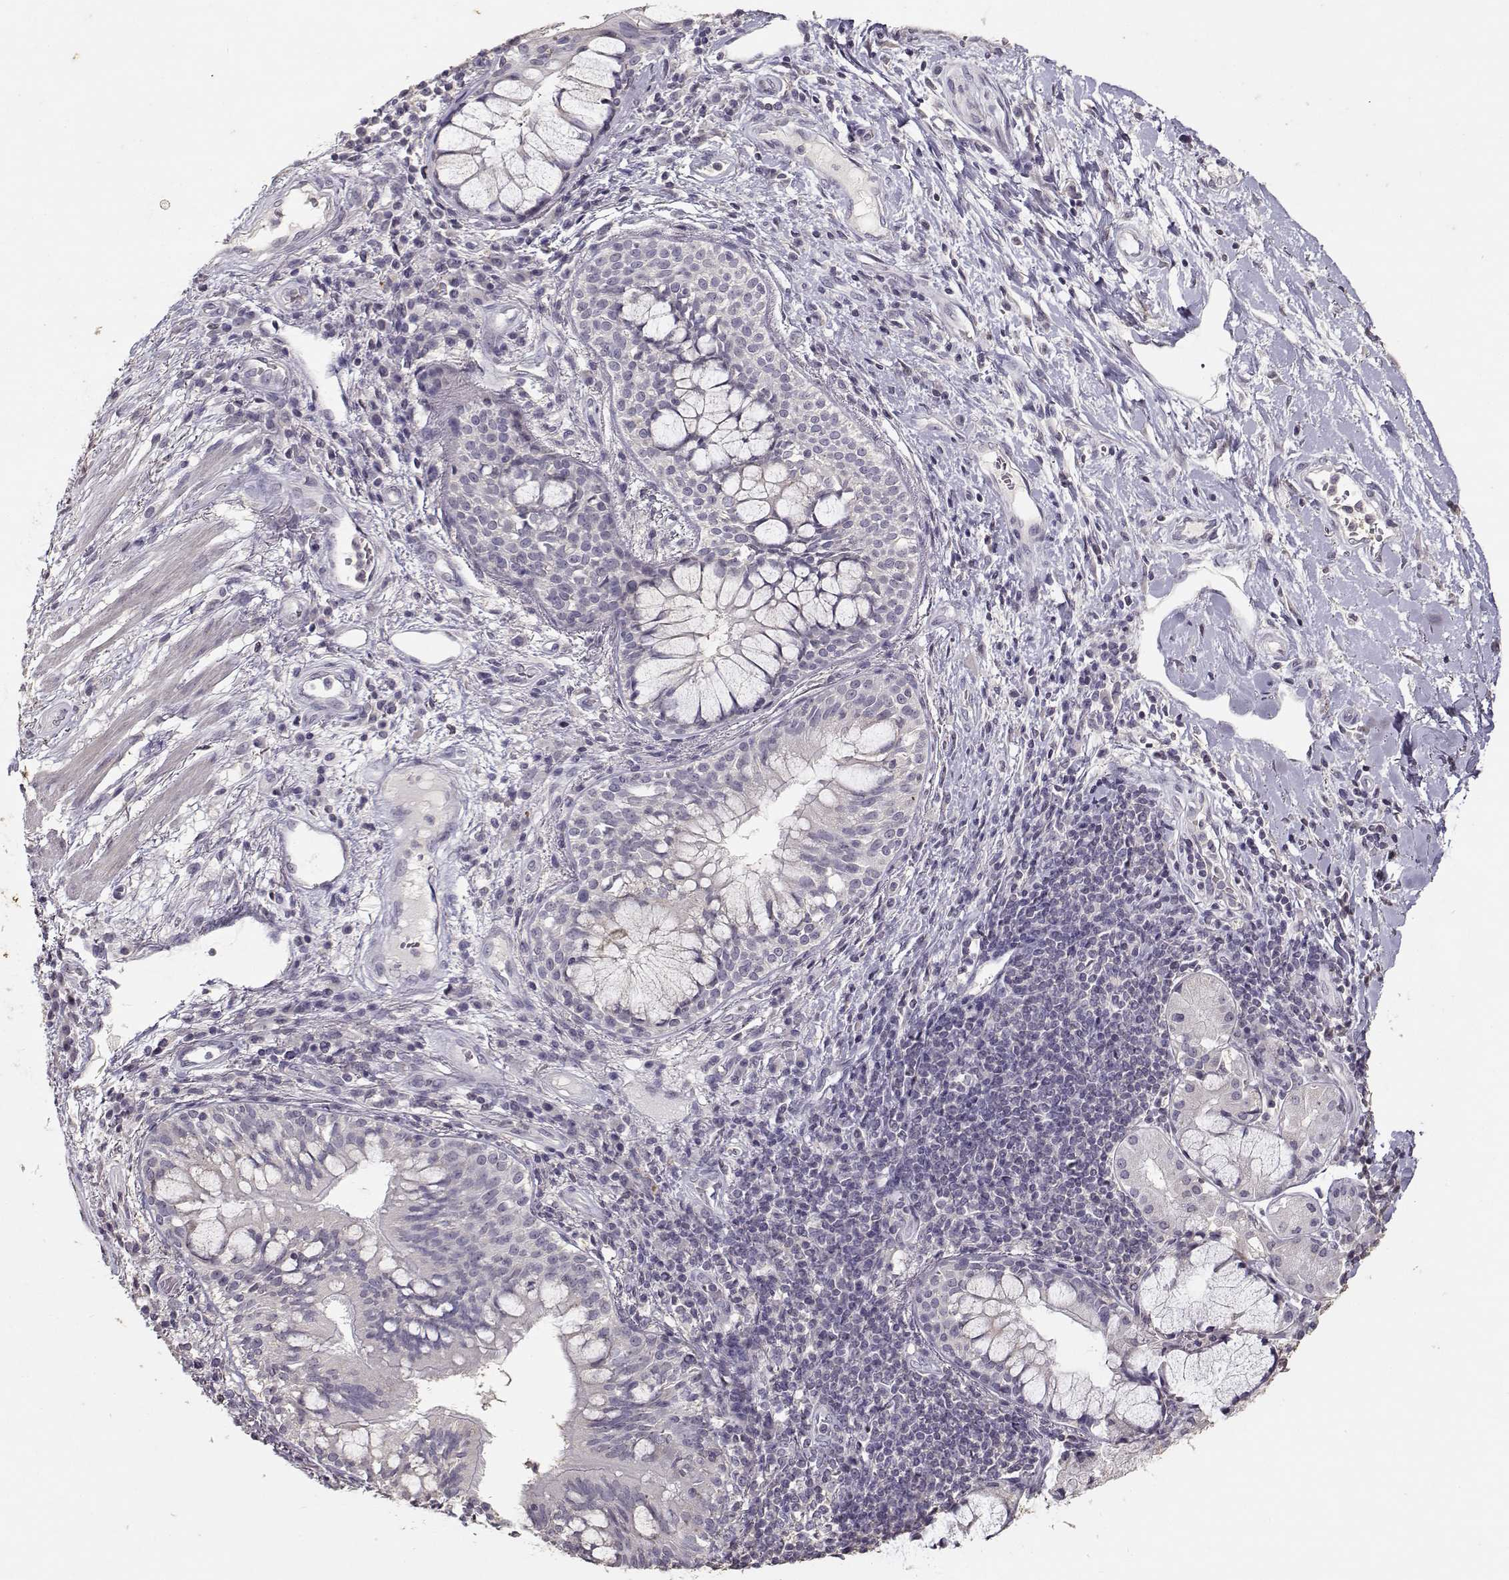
{"staining": {"intensity": "negative", "quantity": "none", "location": "none"}, "tissue": "lung cancer", "cell_type": "Tumor cells", "image_type": "cancer", "snomed": [{"axis": "morphology", "description": "Normal tissue, NOS"}, {"axis": "morphology", "description": "Squamous cell carcinoma, NOS"}, {"axis": "topography", "description": "Bronchus"}, {"axis": "topography", "description": "Lung"}], "caption": "DAB immunohistochemical staining of human squamous cell carcinoma (lung) reveals no significant expression in tumor cells.", "gene": "UROC1", "patient": {"sex": "male", "age": 64}}